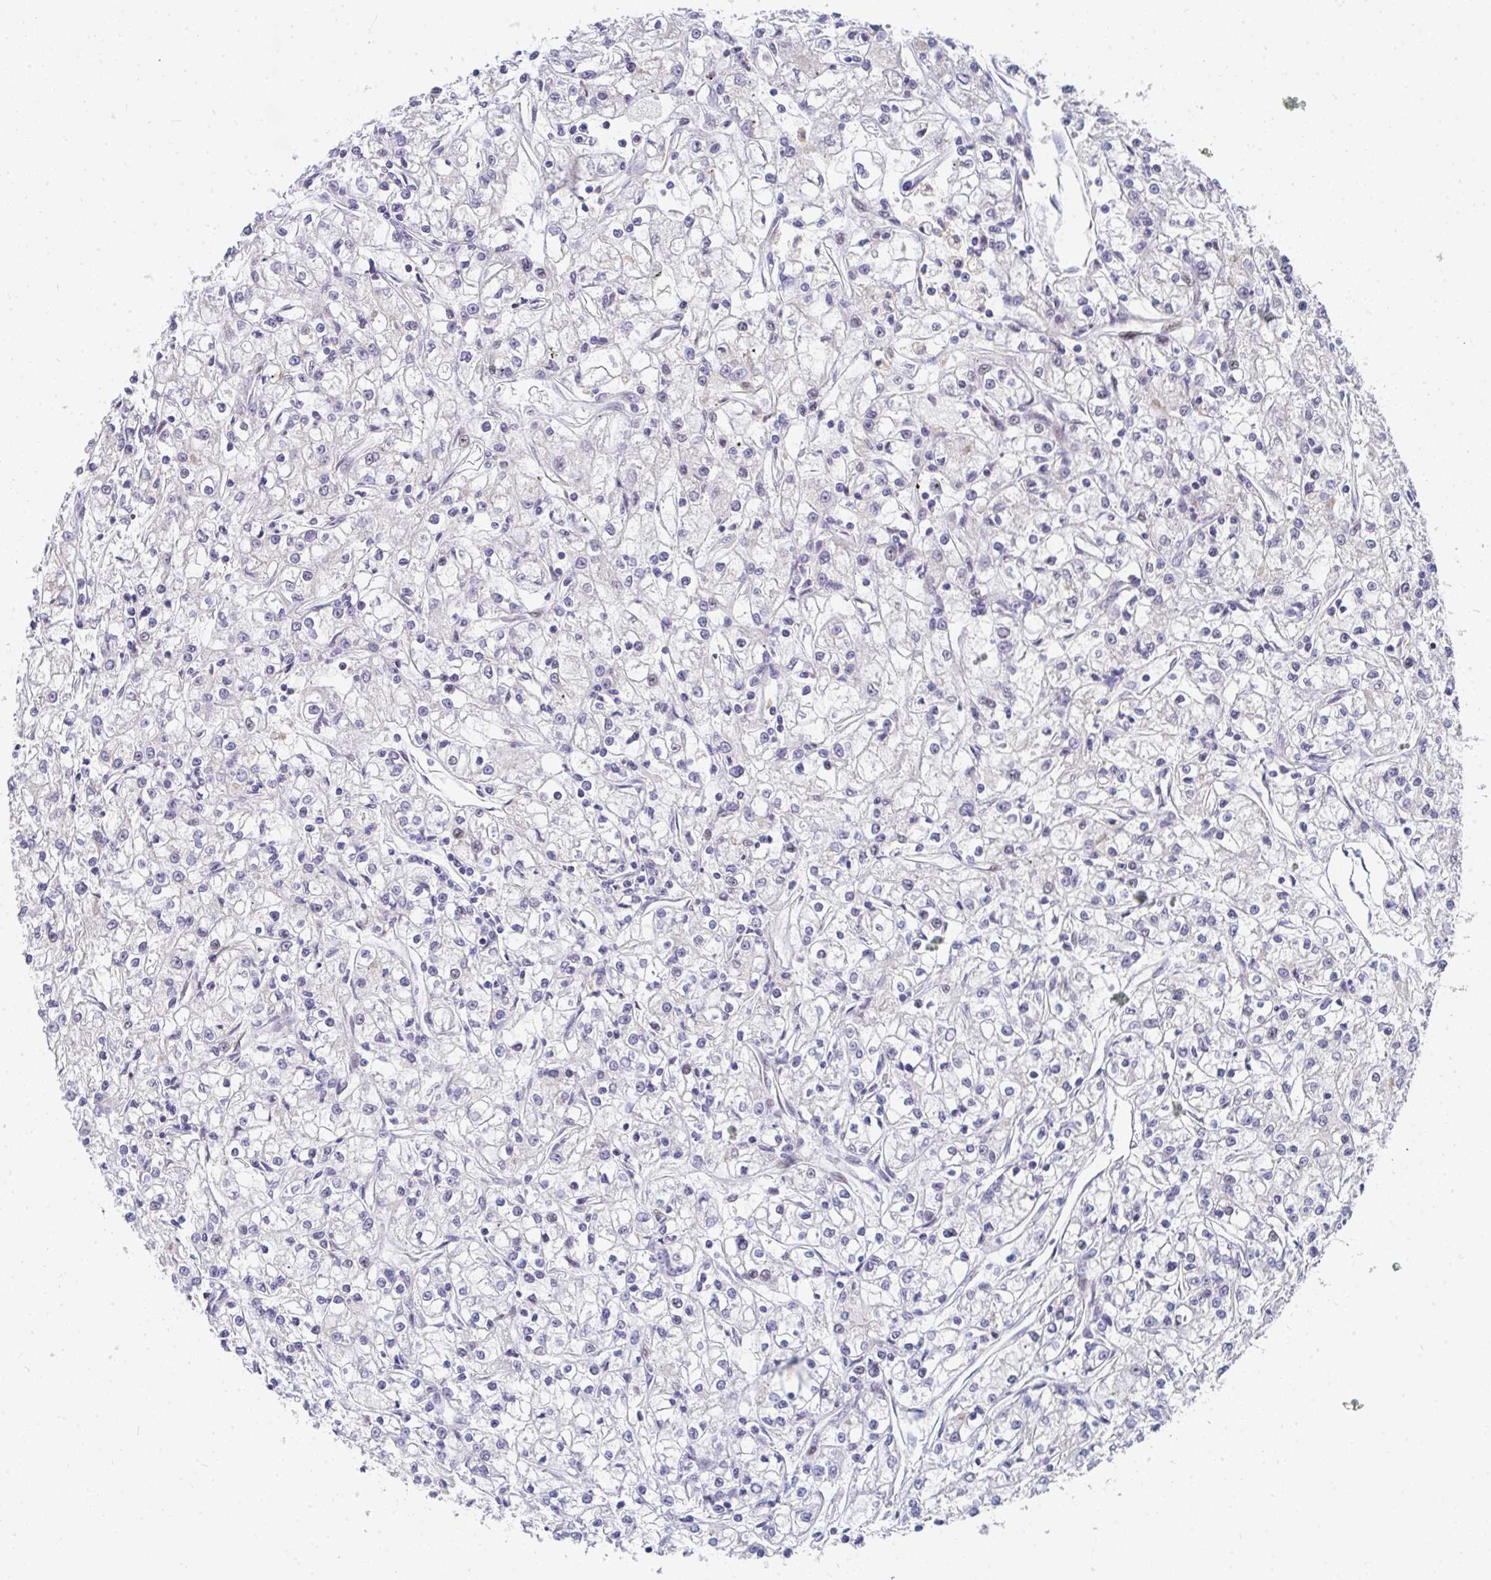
{"staining": {"intensity": "negative", "quantity": "none", "location": "none"}, "tissue": "renal cancer", "cell_type": "Tumor cells", "image_type": "cancer", "snomed": [{"axis": "morphology", "description": "Adenocarcinoma, NOS"}, {"axis": "topography", "description": "Kidney"}], "caption": "DAB immunohistochemical staining of renal cancer demonstrates no significant expression in tumor cells.", "gene": "ZIC3", "patient": {"sex": "female", "age": 59}}